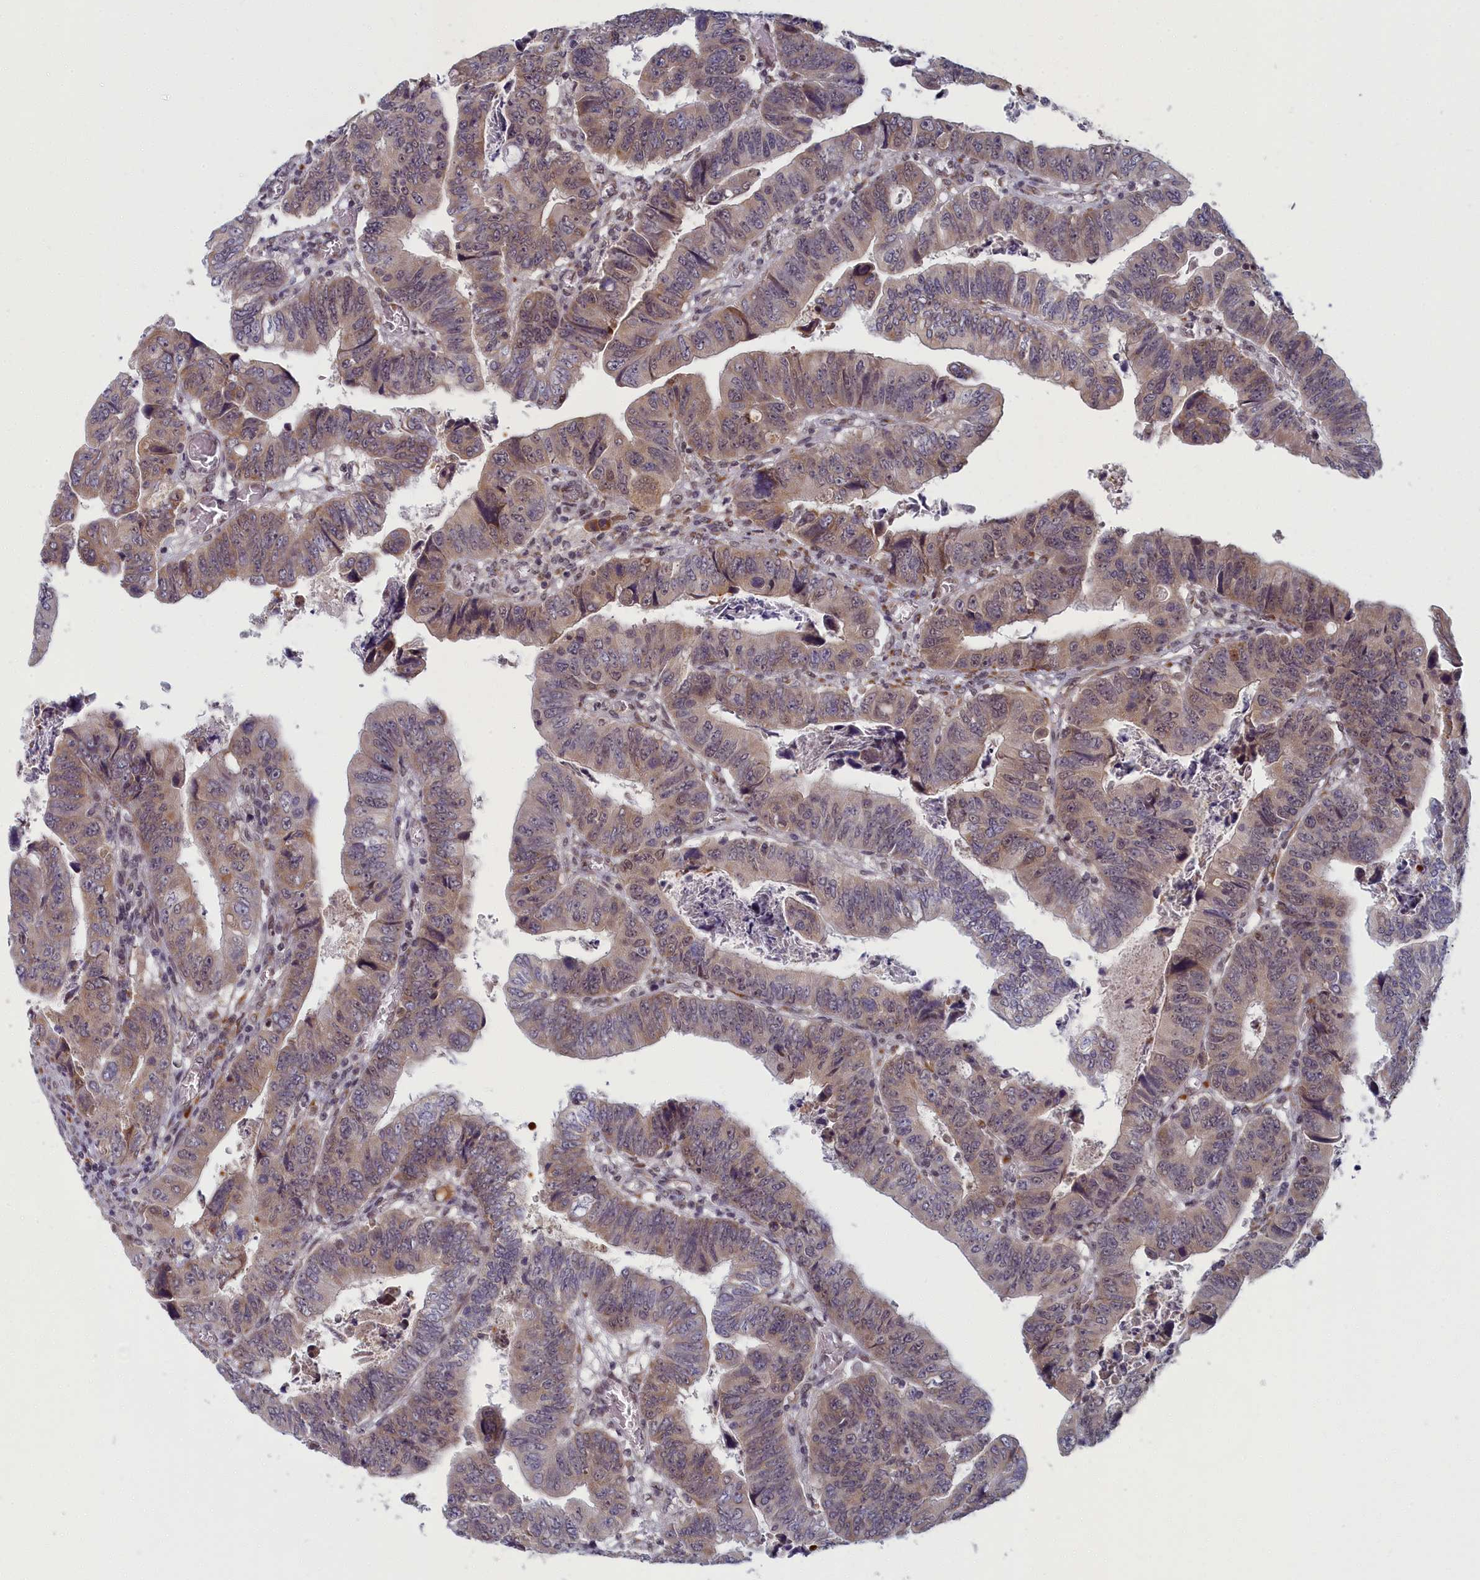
{"staining": {"intensity": "weak", "quantity": ">75%", "location": "cytoplasmic/membranous,nuclear"}, "tissue": "colorectal cancer", "cell_type": "Tumor cells", "image_type": "cancer", "snomed": [{"axis": "morphology", "description": "Normal tissue, NOS"}, {"axis": "morphology", "description": "Adenocarcinoma, NOS"}, {"axis": "topography", "description": "Rectum"}], "caption": "DAB immunohistochemical staining of human colorectal adenocarcinoma reveals weak cytoplasmic/membranous and nuclear protein staining in about >75% of tumor cells.", "gene": "DNAJC17", "patient": {"sex": "female", "age": 65}}